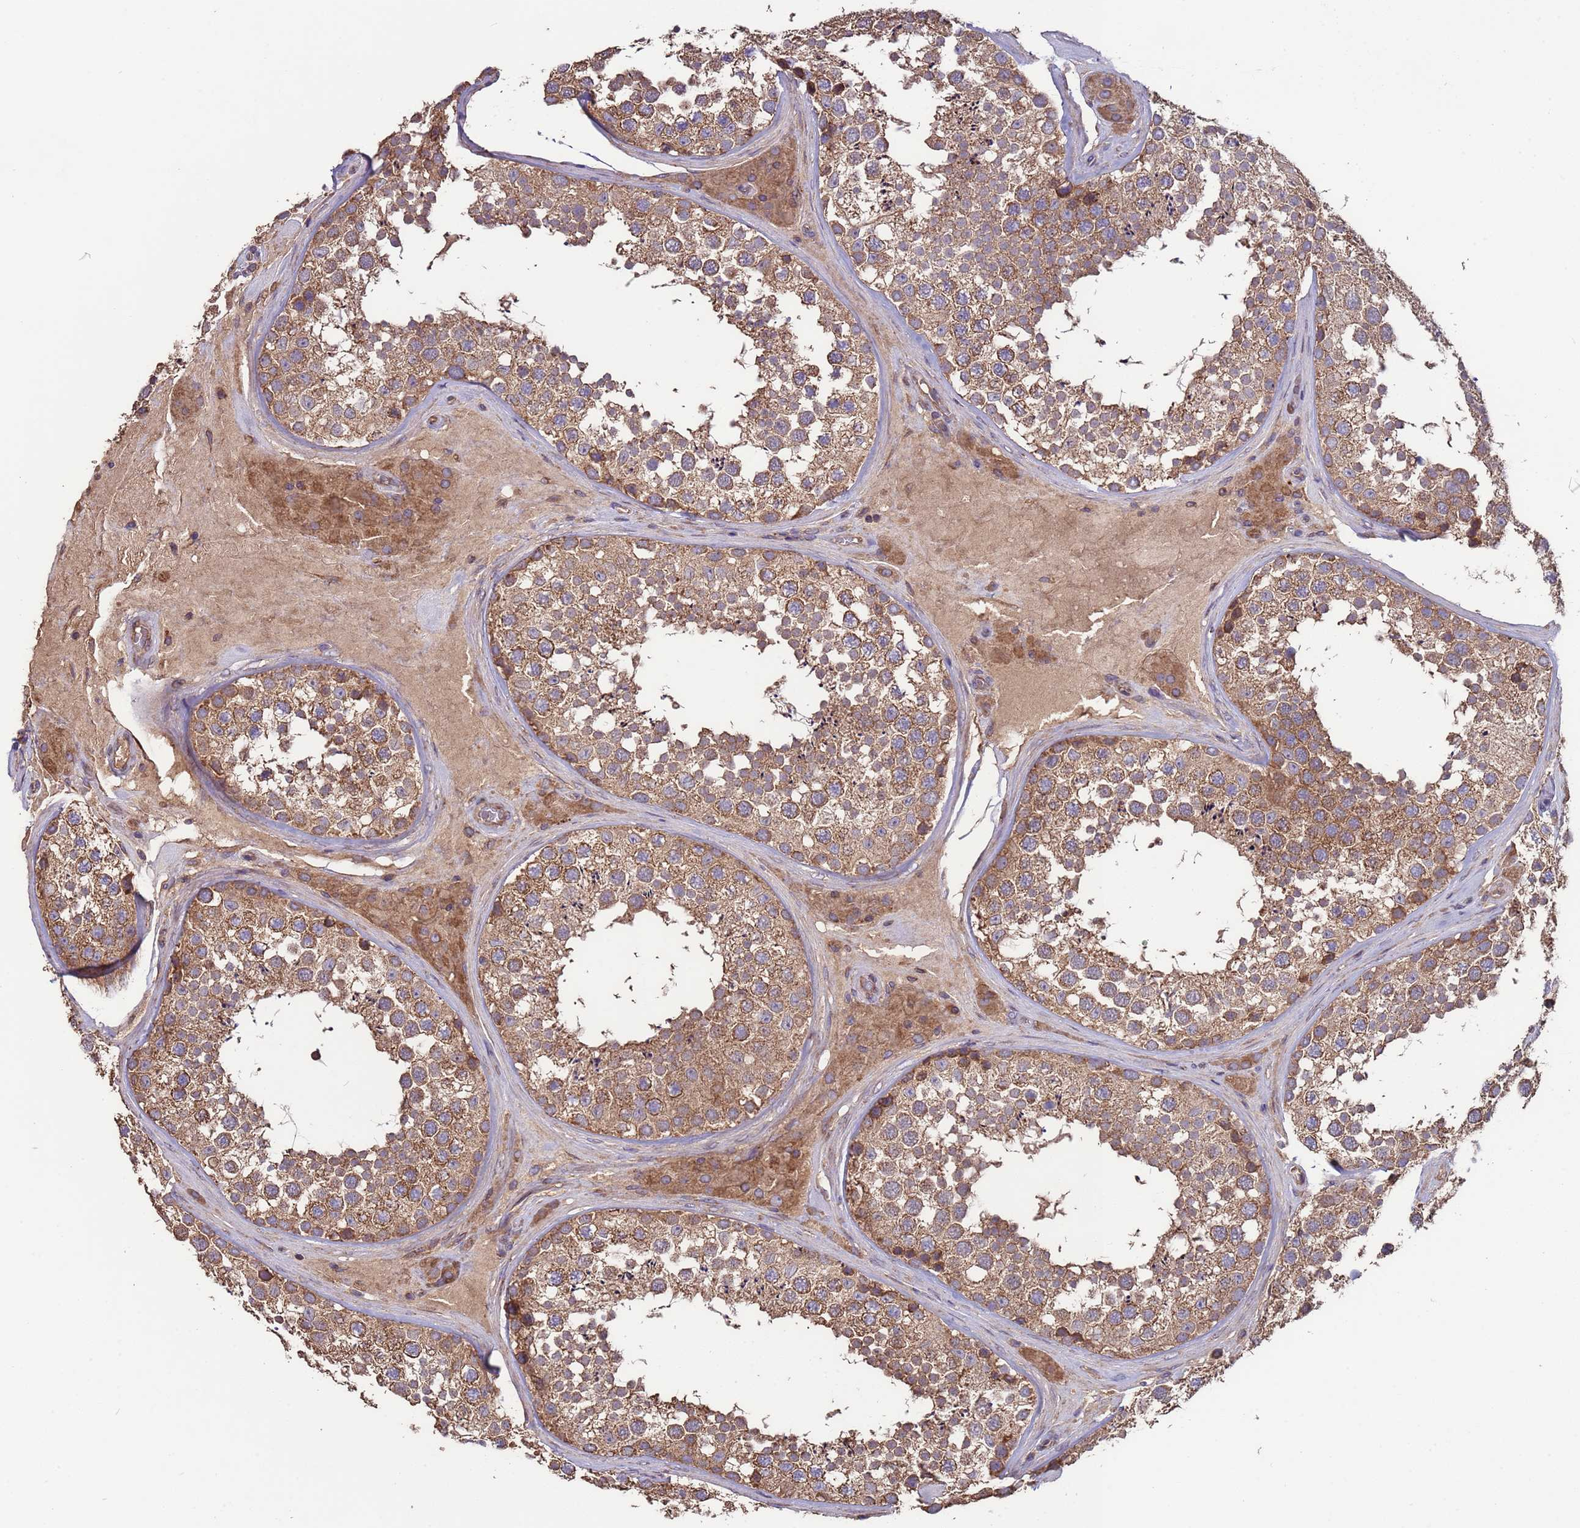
{"staining": {"intensity": "moderate", "quantity": ">75%", "location": "cytoplasmic/membranous"}, "tissue": "testis", "cell_type": "Cells in seminiferous ducts", "image_type": "normal", "snomed": [{"axis": "morphology", "description": "Normal tissue, NOS"}, {"axis": "topography", "description": "Testis"}], "caption": "Protein staining of benign testis displays moderate cytoplasmic/membranous positivity in about >75% of cells in seminiferous ducts.", "gene": "EEF1AKMT1", "patient": {"sex": "male", "age": 46}}